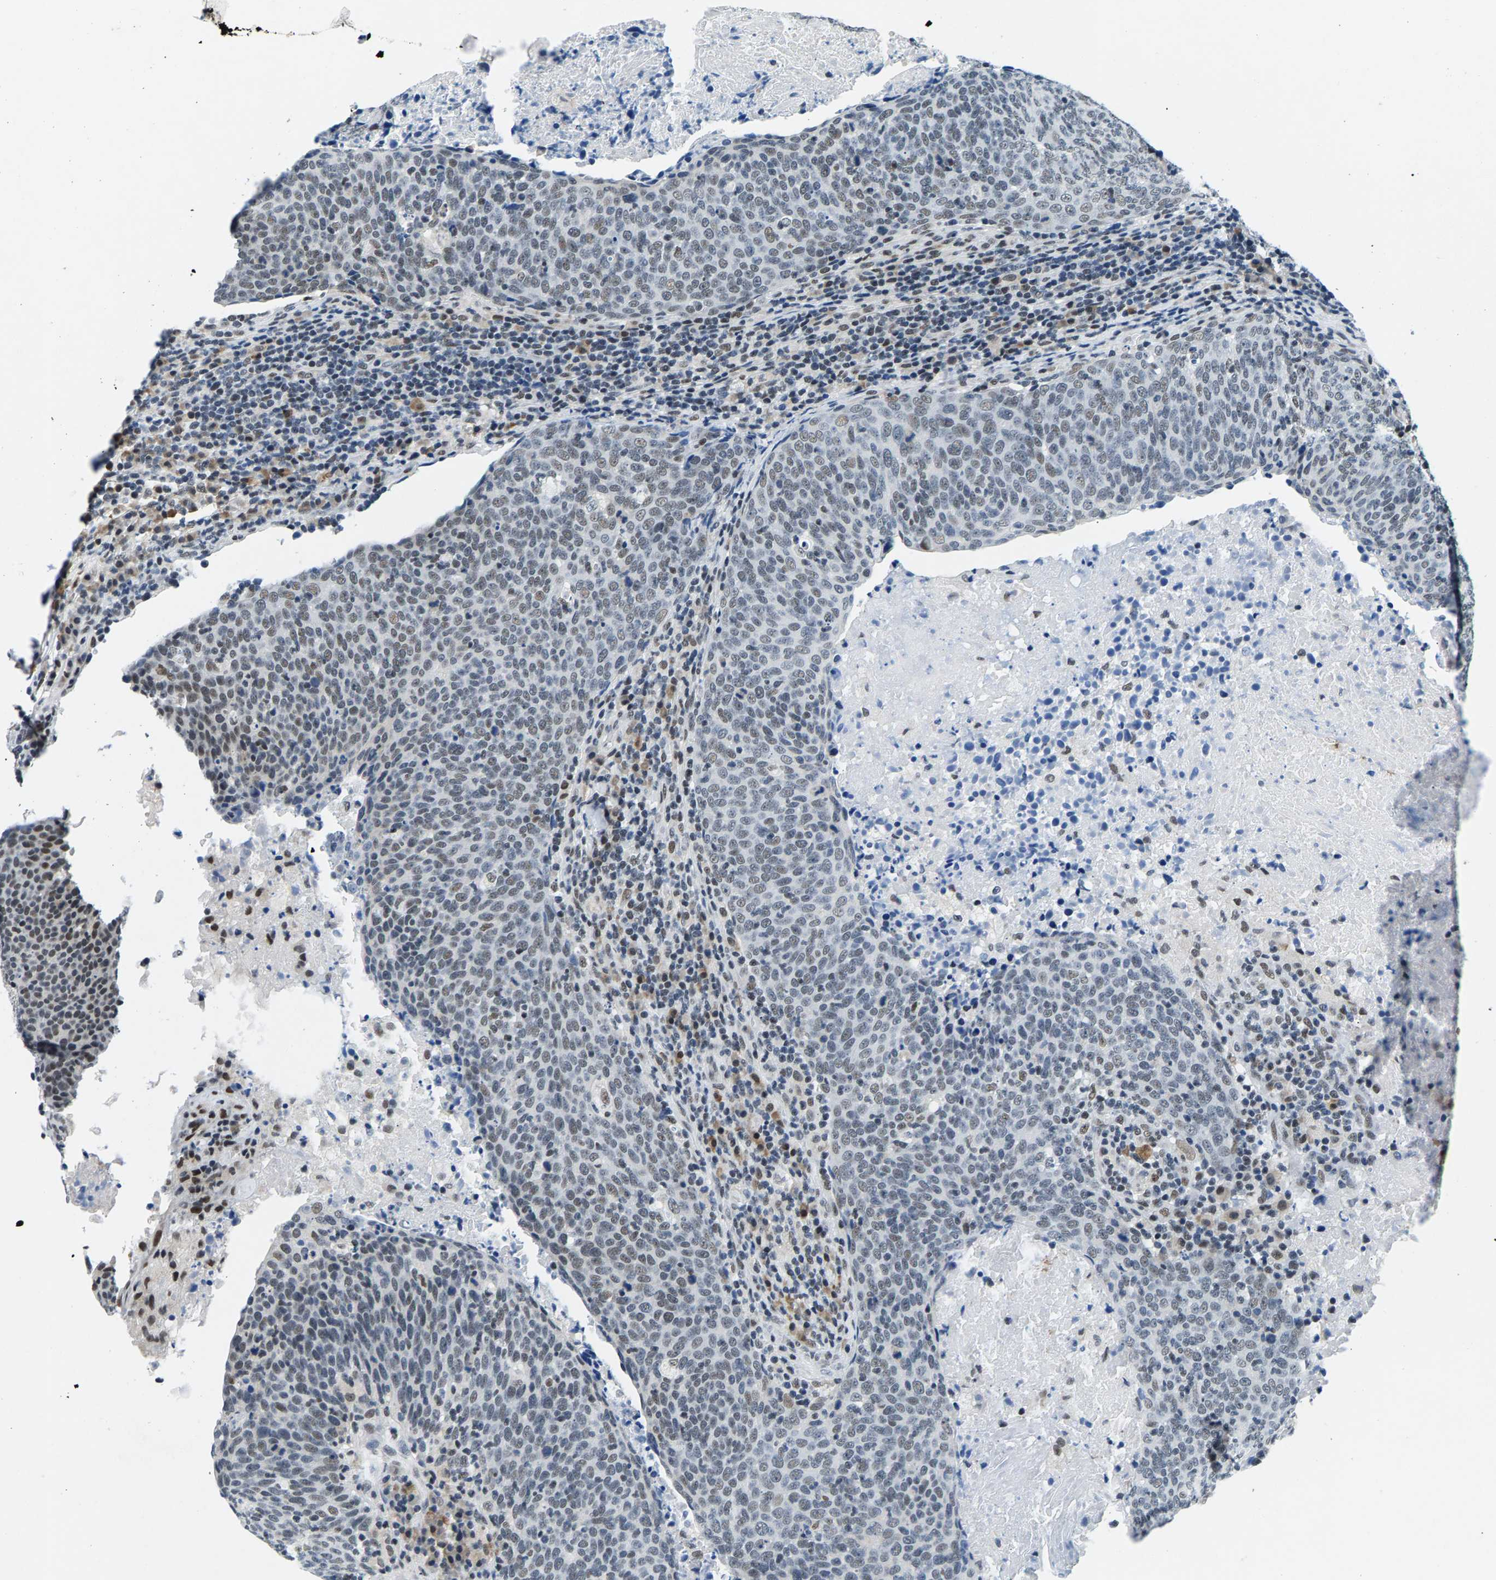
{"staining": {"intensity": "weak", "quantity": "25%-75%", "location": "nuclear"}, "tissue": "head and neck cancer", "cell_type": "Tumor cells", "image_type": "cancer", "snomed": [{"axis": "morphology", "description": "Squamous cell carcinoma, NOS"}, {"axis": "morphology", "description": "Squamous cell carcinoma, metastatic, NOS"}, {"axis": "topography", "description": "Lymph node"}, {"axis": "topography", "description": "Head-Neck"}], "caption": "Immunohistochemical staining of human squamous cell carcinoma (head and neck) shows low levels of weak nuclear protein staining in about 25%-75% of tumor cells.", "gene": "ATF2", "patient": {"sex": "male", "age": 62}}